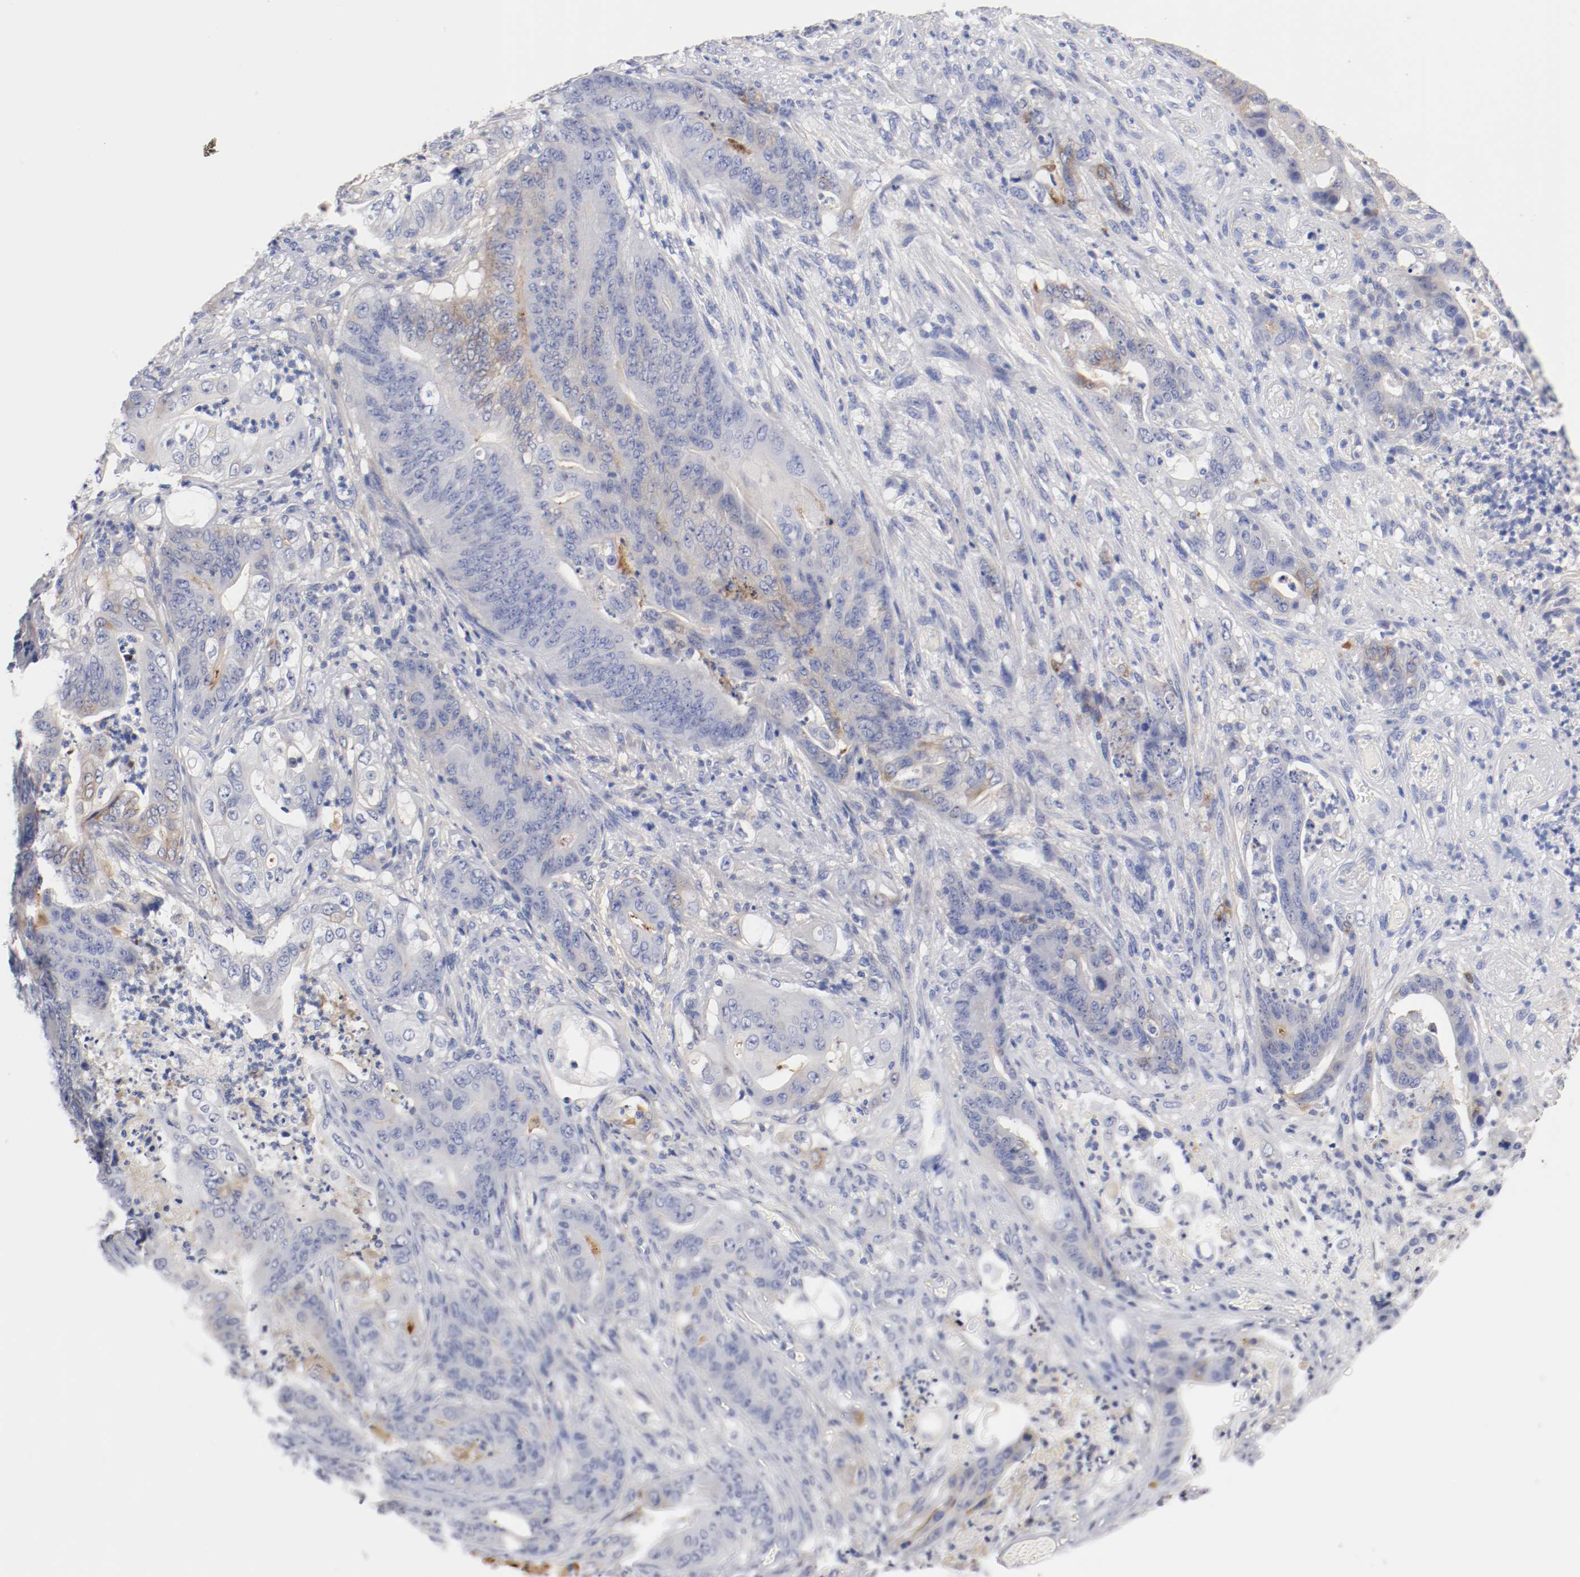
{"staining": {"intensity": "weak", "quantity": "<25%", "location": "cytoplasmic/membranous"}, "tissue": "stomach cancer", "cell_type": "Tumor cells", "image_type": "cancer", "snomed": [{"axis": "morphology", "description": "Adenocarcinoma, NOS"}, {"axis": "topography", "description": "Stomach"}], "caption": "This is a micrograph of immunohistochemistry staining of stomach cancer (adenocarcinoma), which shows no staining in tumor cells.", "gene": "FGFBP1", "patient": {"sex": "female", "age": 73}}